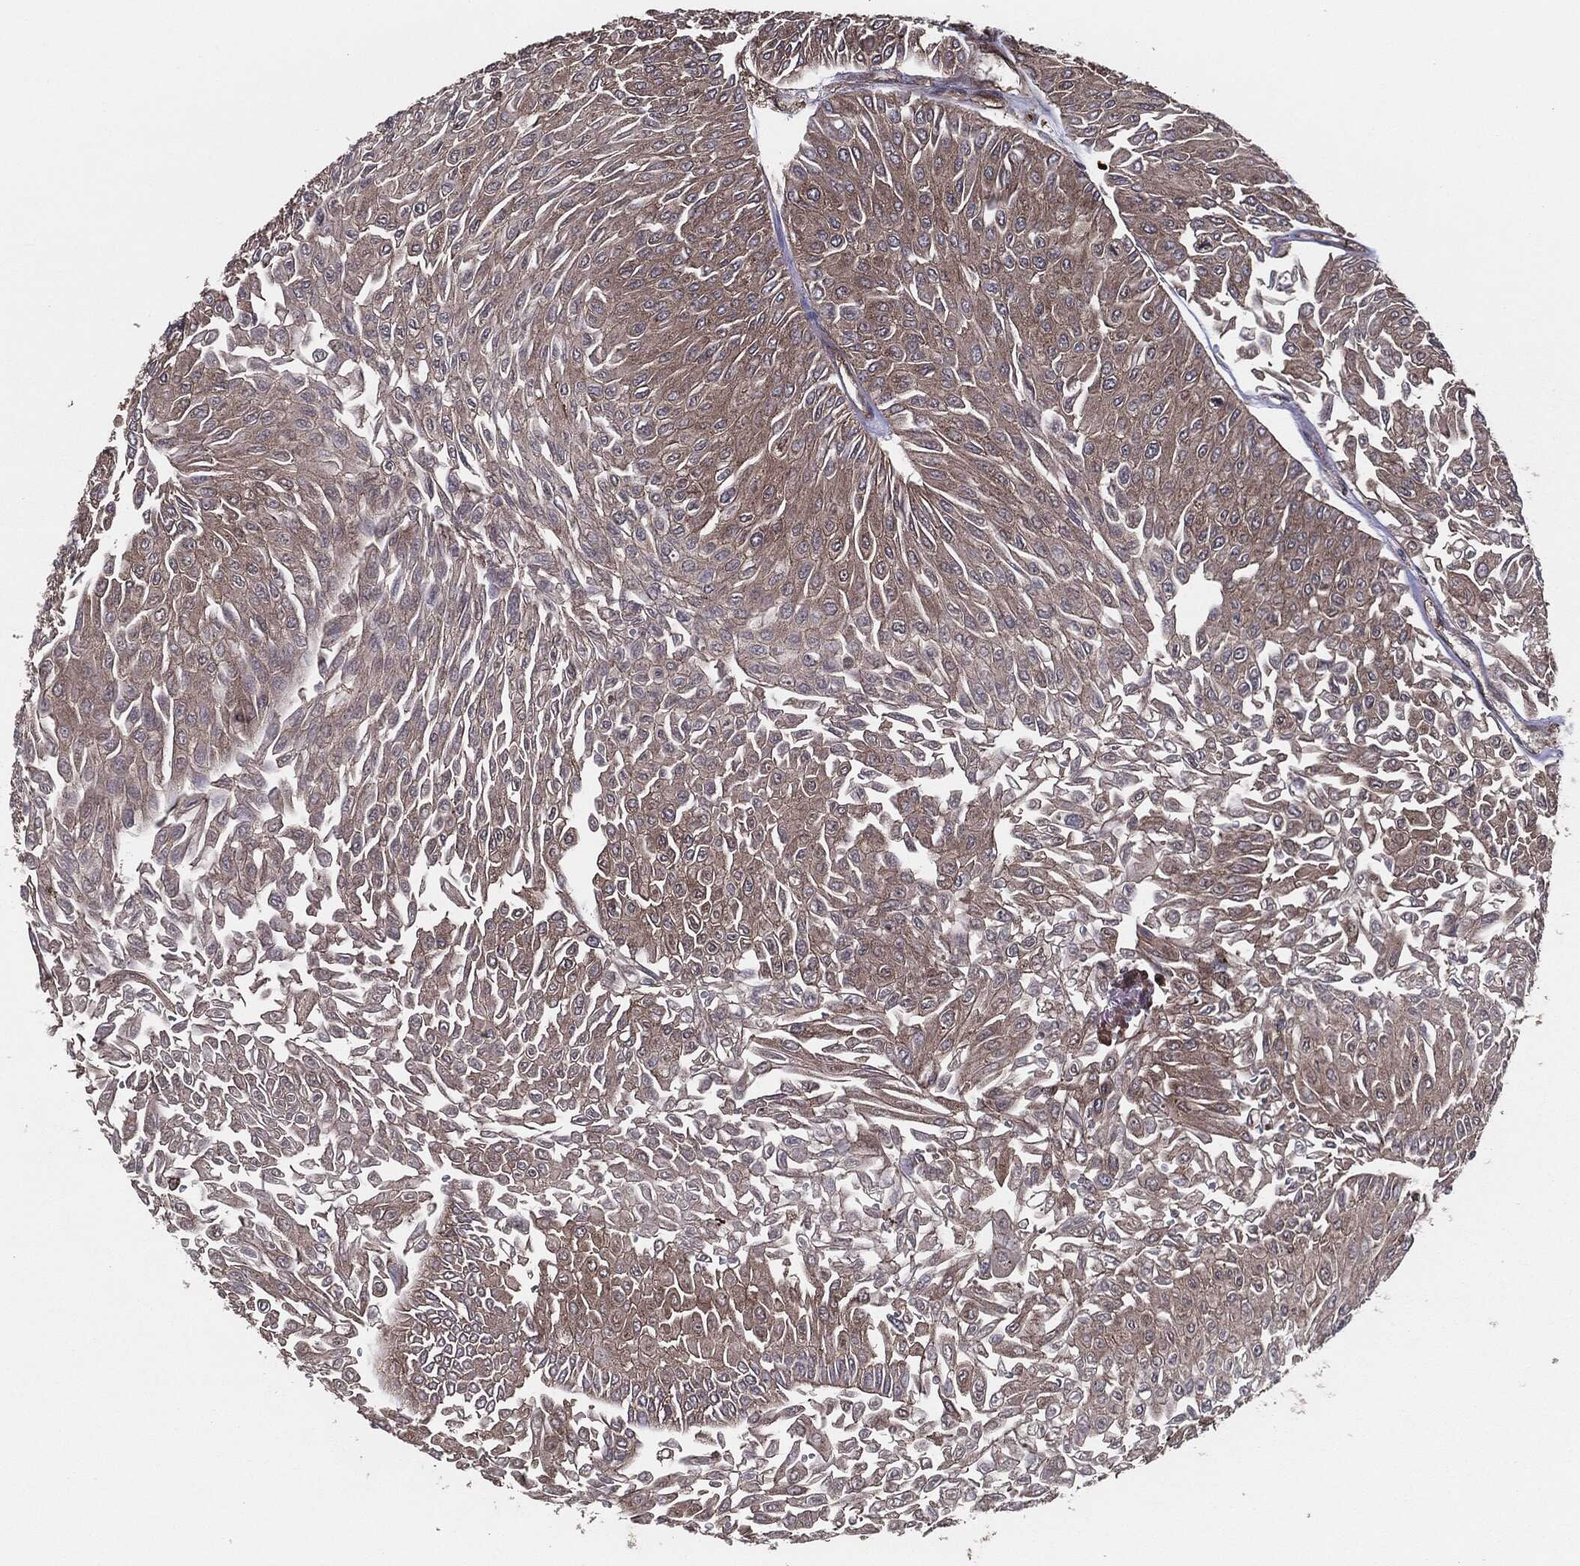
{"staining": {"intensity": "weak", "quantity": "25%-75%", "location": "cytoplasmic/membranous"}, "tissue": "urothelial cancer", "cell_type": "Tumor cells", "image_type": "cancer", "snomed": [{"axis": "morphology", "description": "Urothelial carcinoma, Low grade"}, {"axis": "topography", "description": "Urinary bladder"}], "caption": "Immunohistochemistry of urothelial cancer shows low levels of weak cytoplasmic/membranous positivity in about 25%-75% of tumor cells. (Brightfield microscopy of DAB IHC at high magnification).", "gene": "RAP1GDS1", "patient": {"sex": "male", "age": 67}}